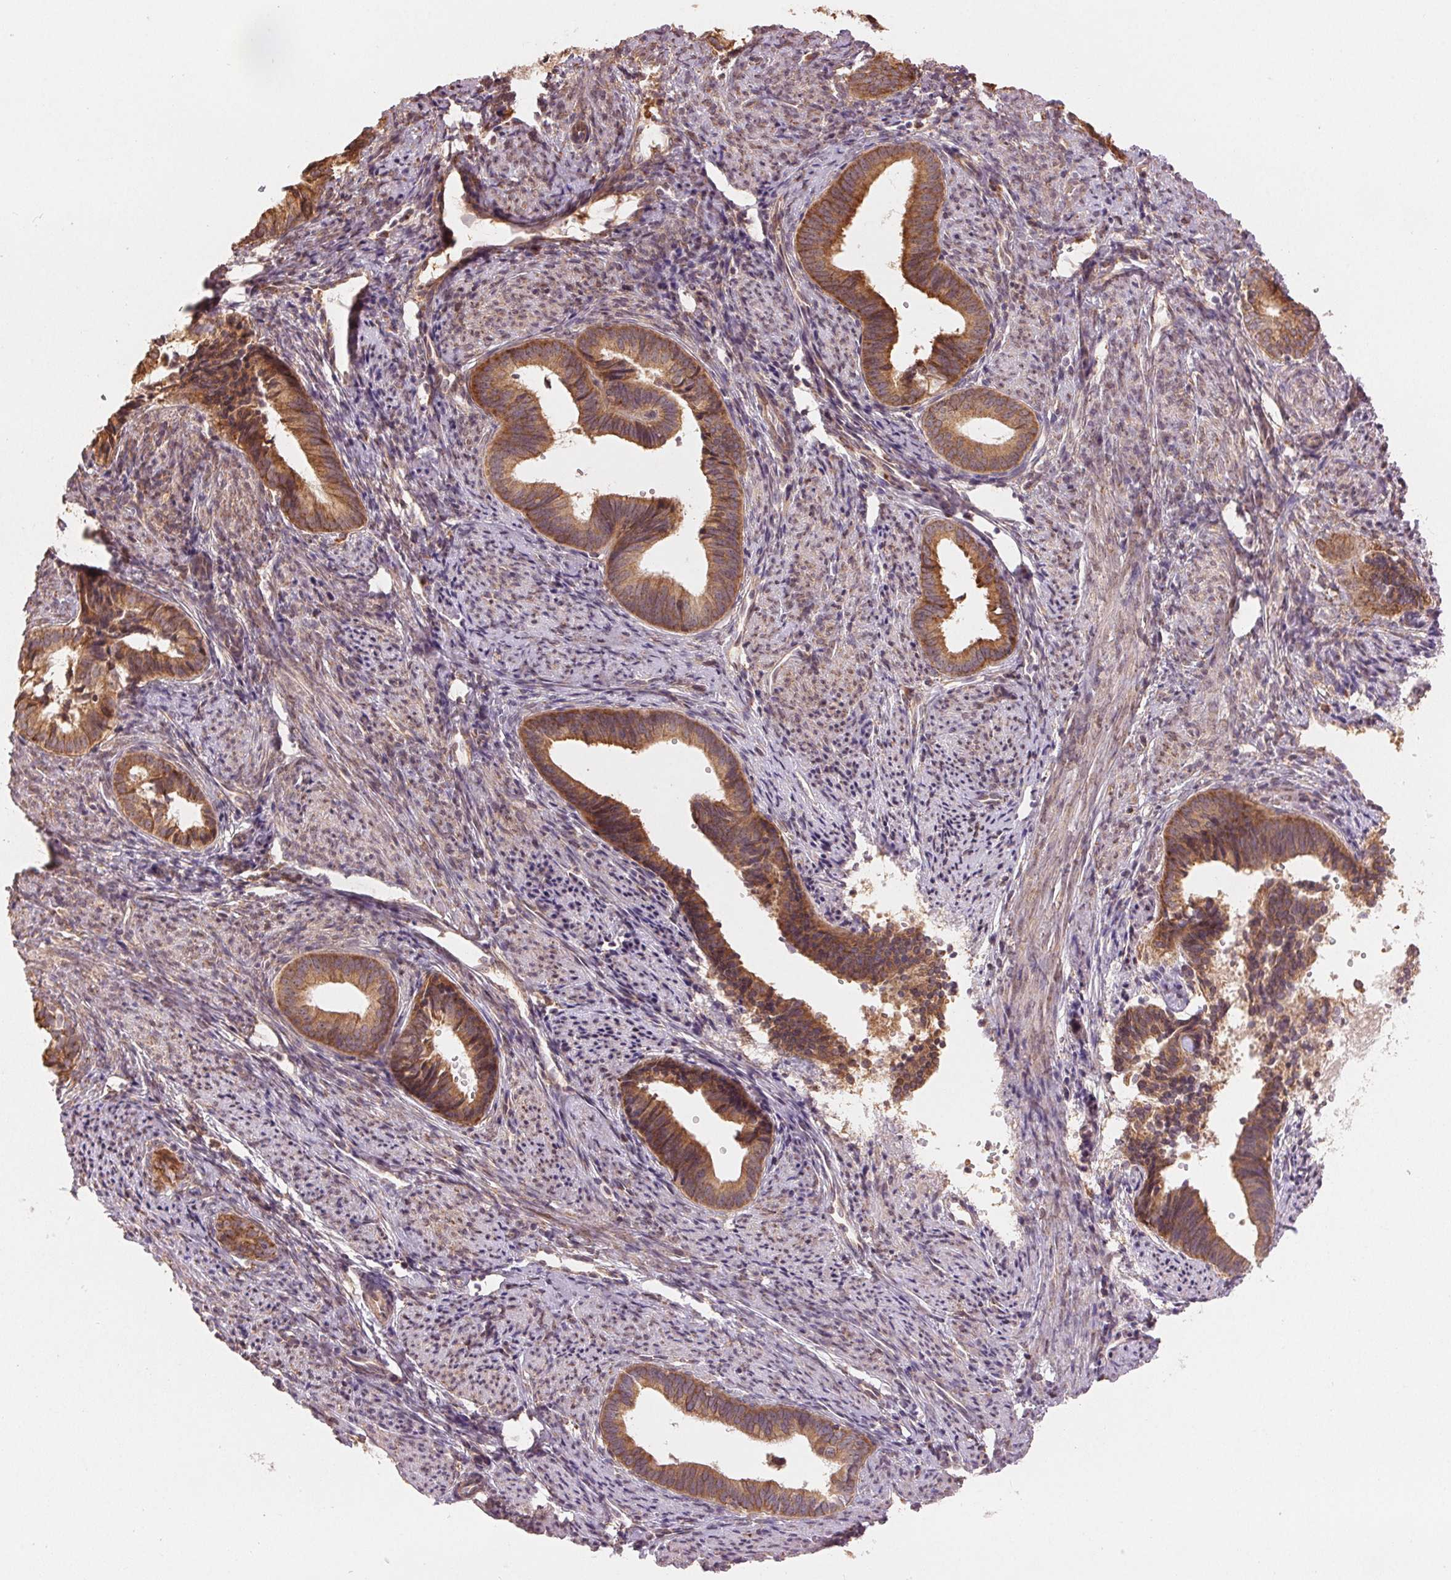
{"staining": {"intensity": "moderate", "quantity": ">75%", "location": "cytoplasmic/membranous"}, "tissue": "endometrial cancer", "cell_type": "Tumor cells", "image_type": "cancer", "snomed": [{"axis": "morphology", "description": "Adenocarcinoma, NOS"}, {"axis": "topography", "description": "Endometrium"}], "caption": "Human endometrial cancer (adenocarcinoma) stained for a protein (brown) demonstrates moderate cytoplasmic/membranous positive expression in approximately >75% of tumor cells.", "gene": "SLC20A1", "patient": {"sex": "female", "age": 75}}